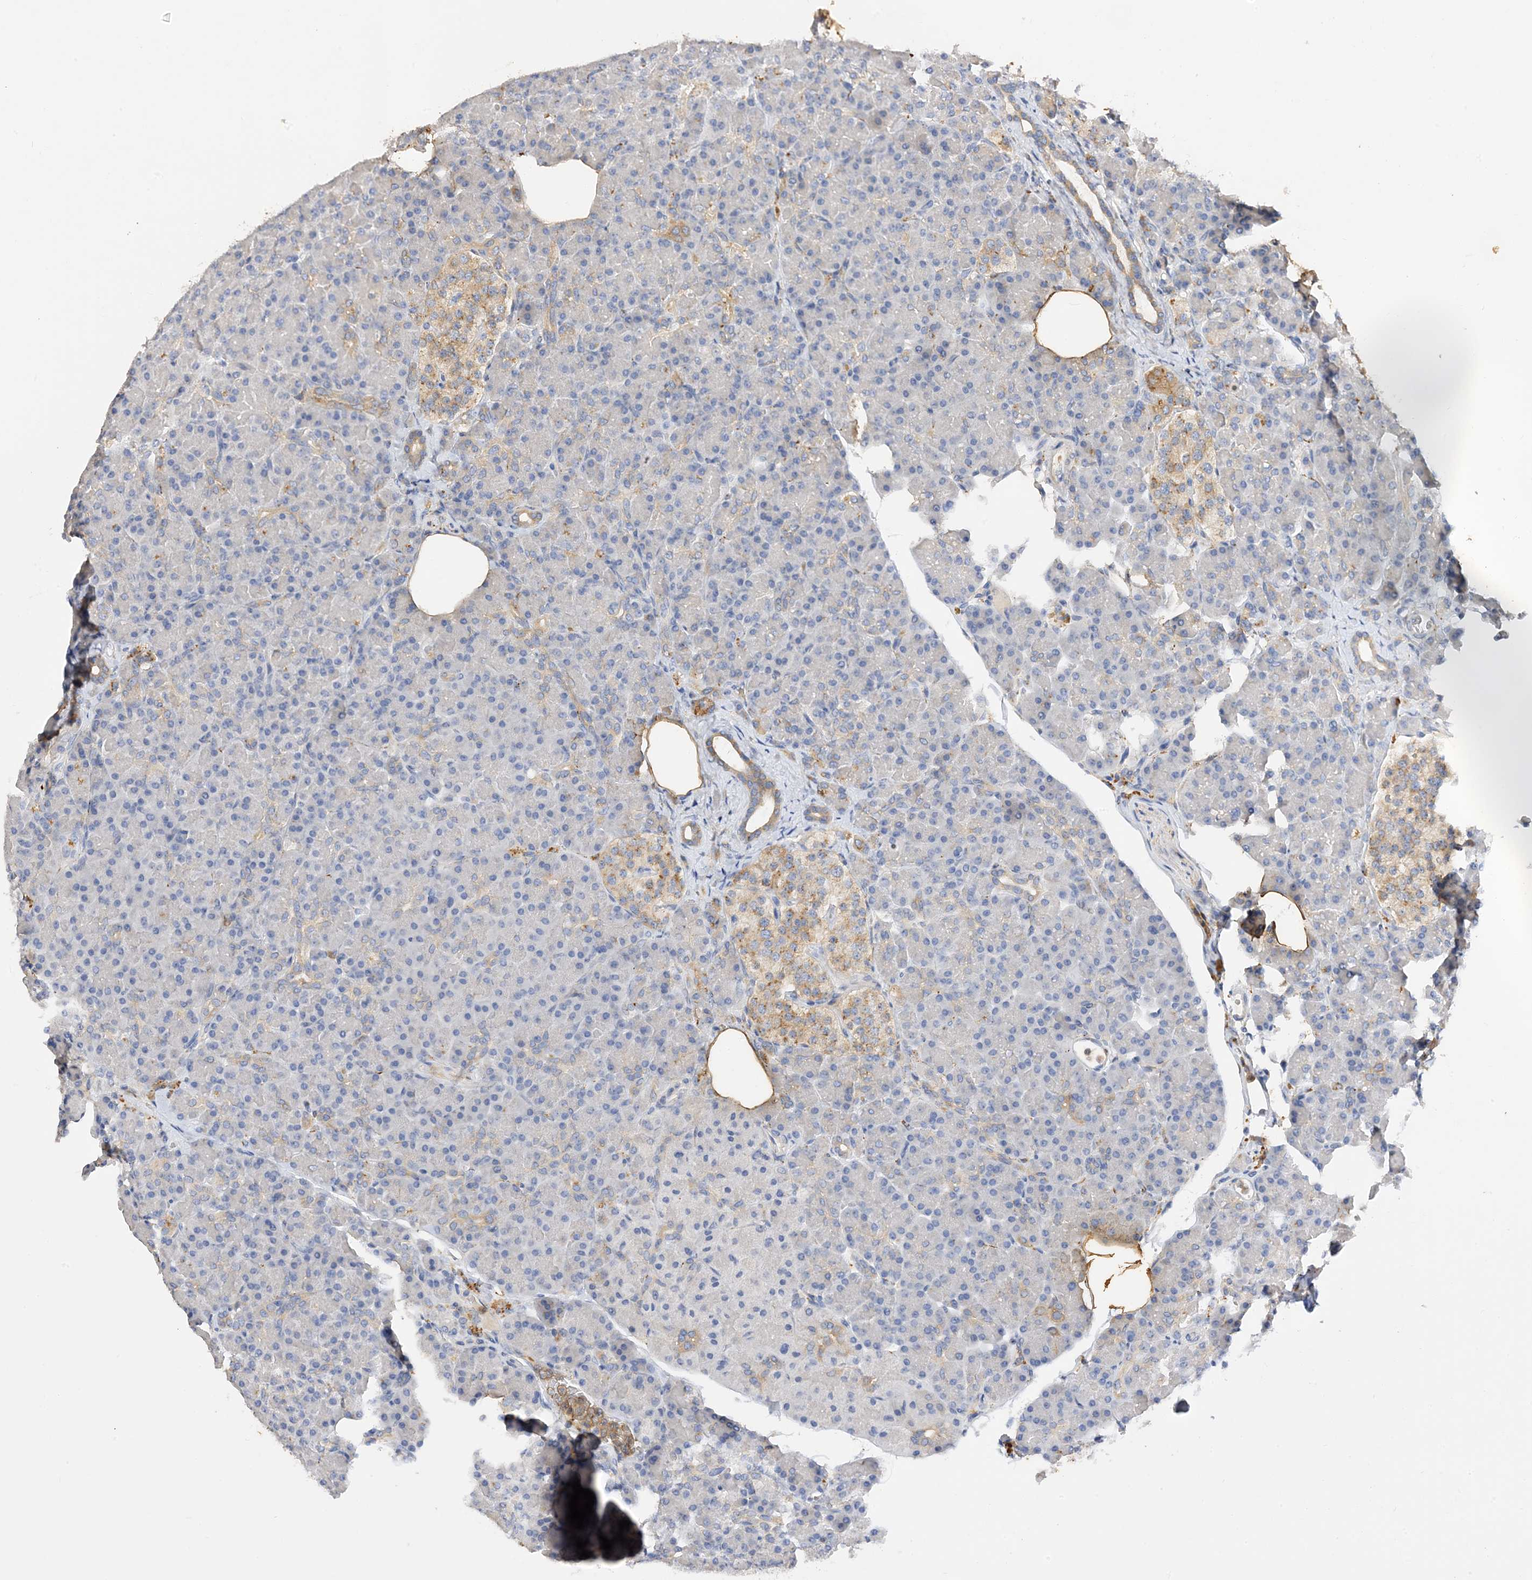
{"staining": {"intensity": "moderate", "quantity": "<25%", "location": "cytoplasmic/membranous"}, "tissue": "pancreas", "cell_type": "Exocrine glandular cells", "image_type": "normal", "snomed": [{"axis": "morphology", "description": "Normal tissue, NOS"}, {"axis": "topography", "description": "Pancreas"}], "caption": "Benign pancreas was stained to show a protein in brown. There is low levels of moderate cytoplasmic/membranous positivity in approximately <25% of exocrine glandular cells.", "gene": "ARV1", "patient": {"sex": "female", "age": 43}}